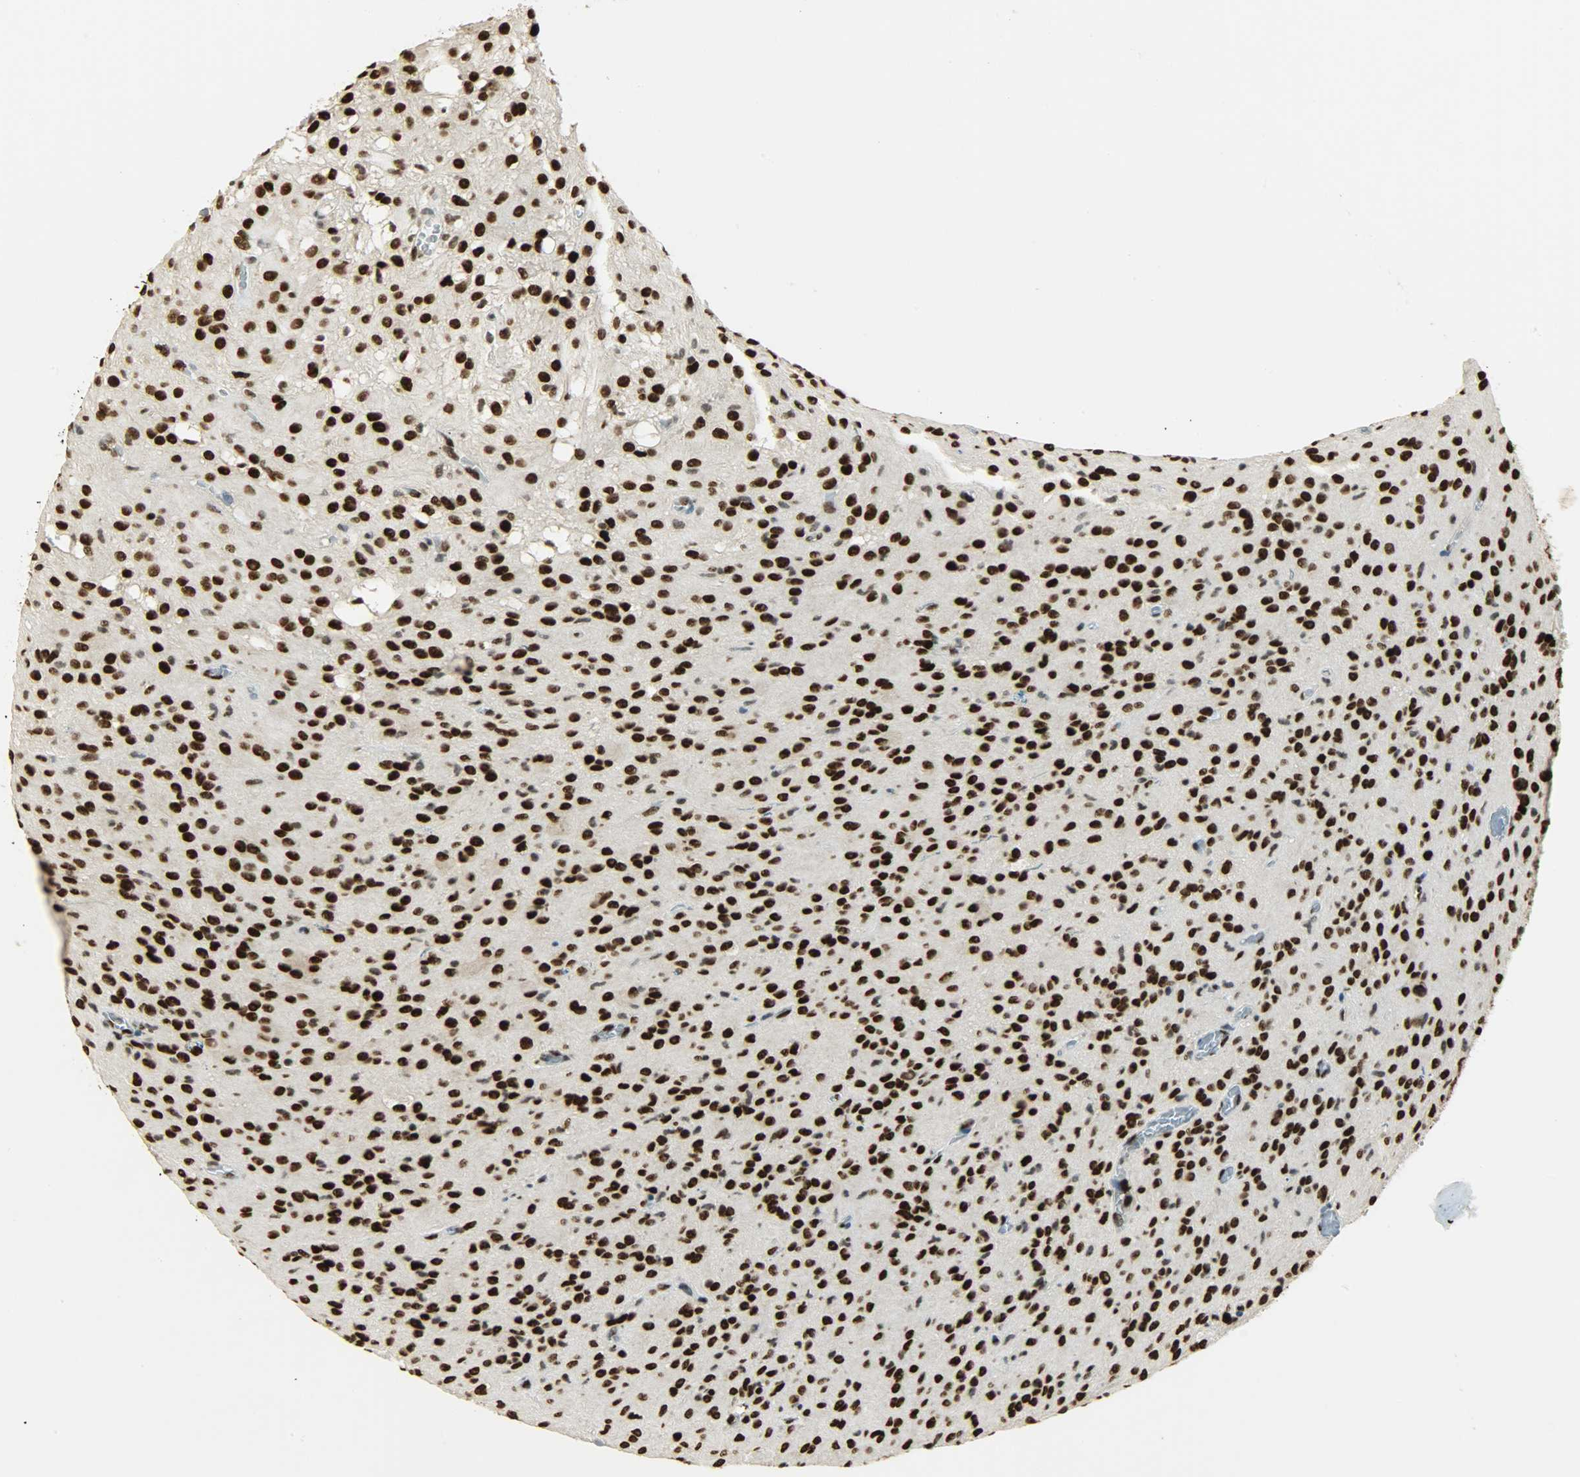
{"staining": {"intensity": "strong", "quantity": ">75%", "location": "nuclear"}, "tissue": "glioma", "cell_type": "Tumor cells", "image_type": "cancer", "snomed": [{"axis": "morphology", "description": "Glioma, malignant, High grade"}, {"axis": "topography", "description": "Brain"}], "caption": "Immunohistochemistry (IHC) of human glioma exhibits high levels of strong nuclear staining in about >75% of tumor cells.", "gene": "MYEF2", "patient": {"sex": "female", "age": 59}}